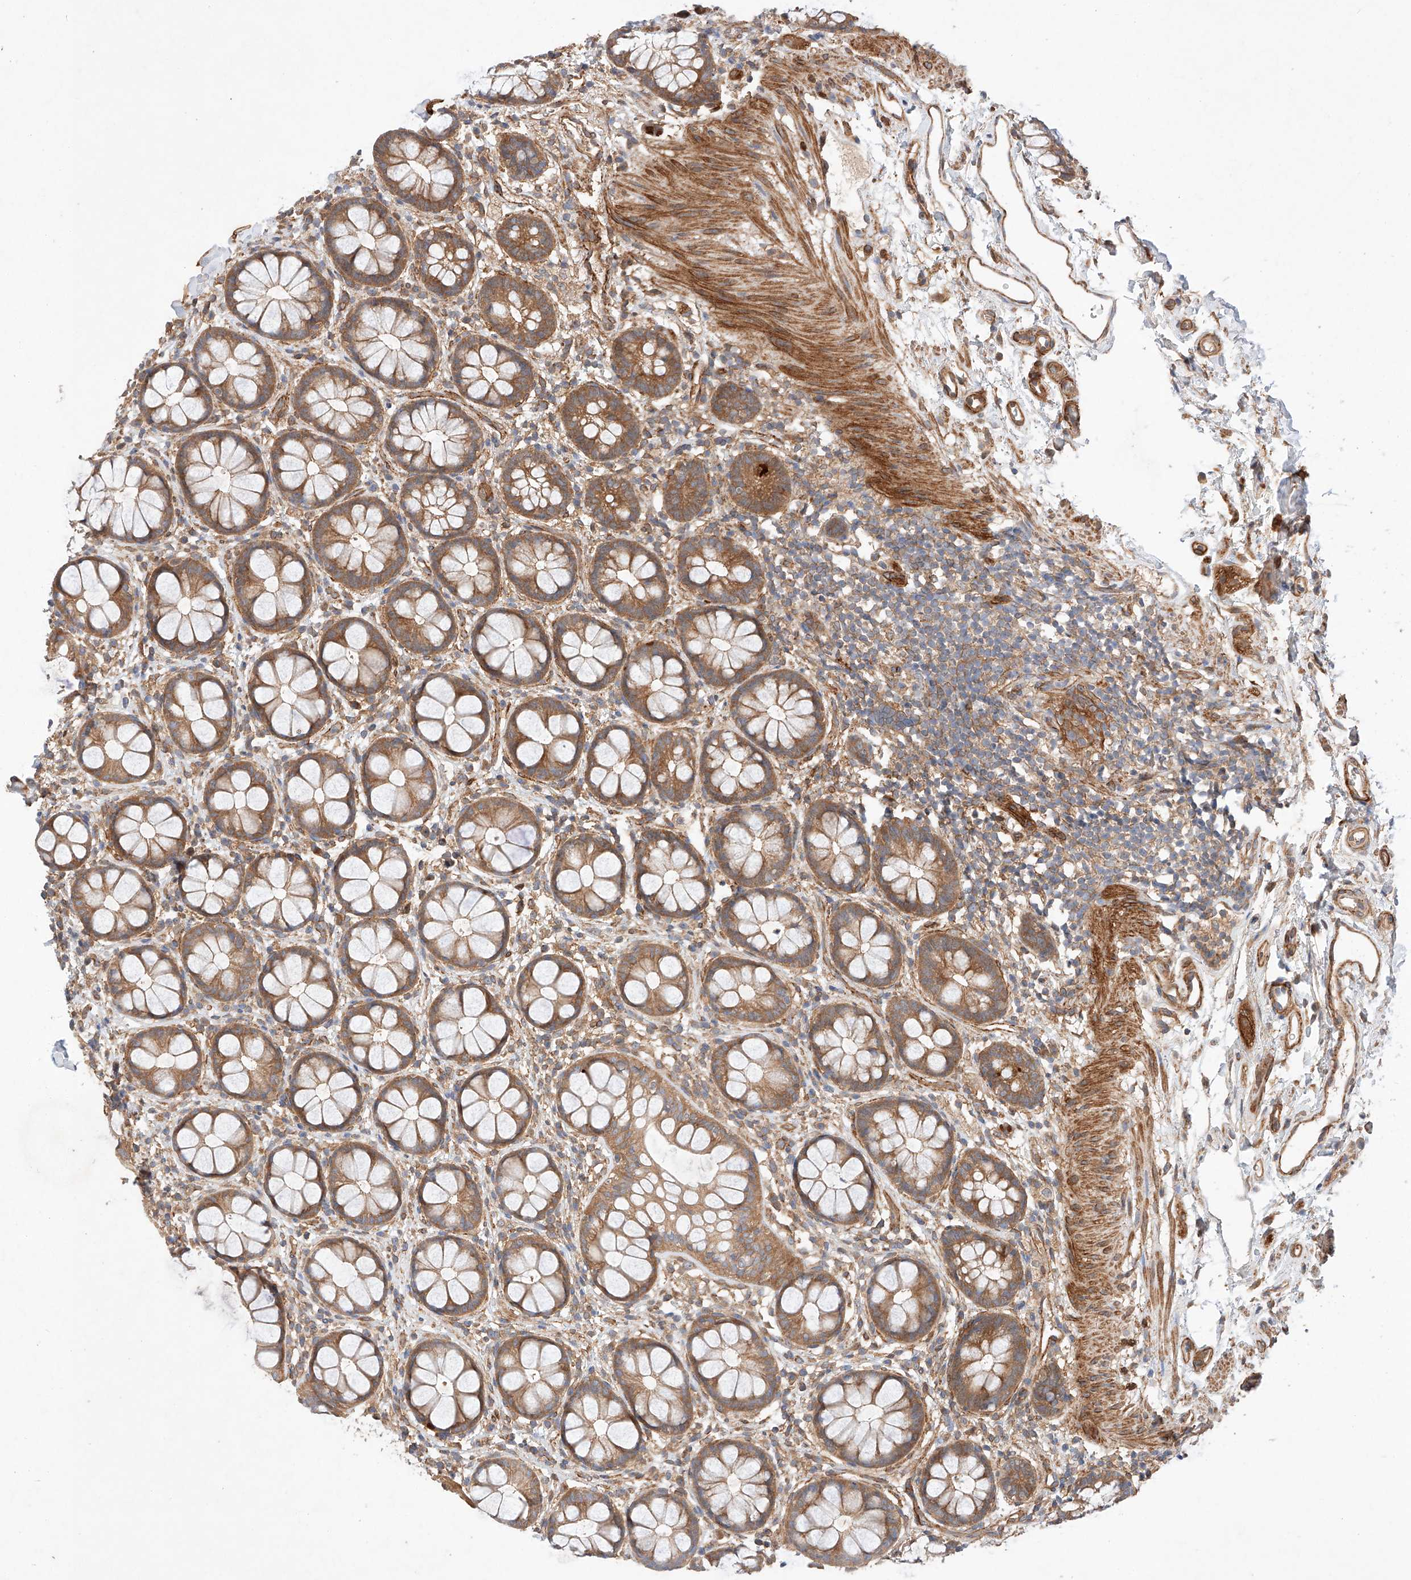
{"staining": {"intensity": "moderate", "quantity": ">75%", "location": "cytoplasmic/membranous"}, "tissue": "rectum", "cell_type": "Glandular cells", "image_type": "normal", "snomed": [{"axis": "morphology", "description": "Normal tissue, NOS"}, {"axis": "topography", "description": "Rectum"}], "caption": "Brown immunohistochemical staining in normal rectum shows moderate cytoplasmic/membranous staining in approximately >75% of glandular cells. The protein of interest is shown in brown color, while the nuclei are stained blue.", "gene": "RAB23", "patient": {"sex": "female", "age": 65}}